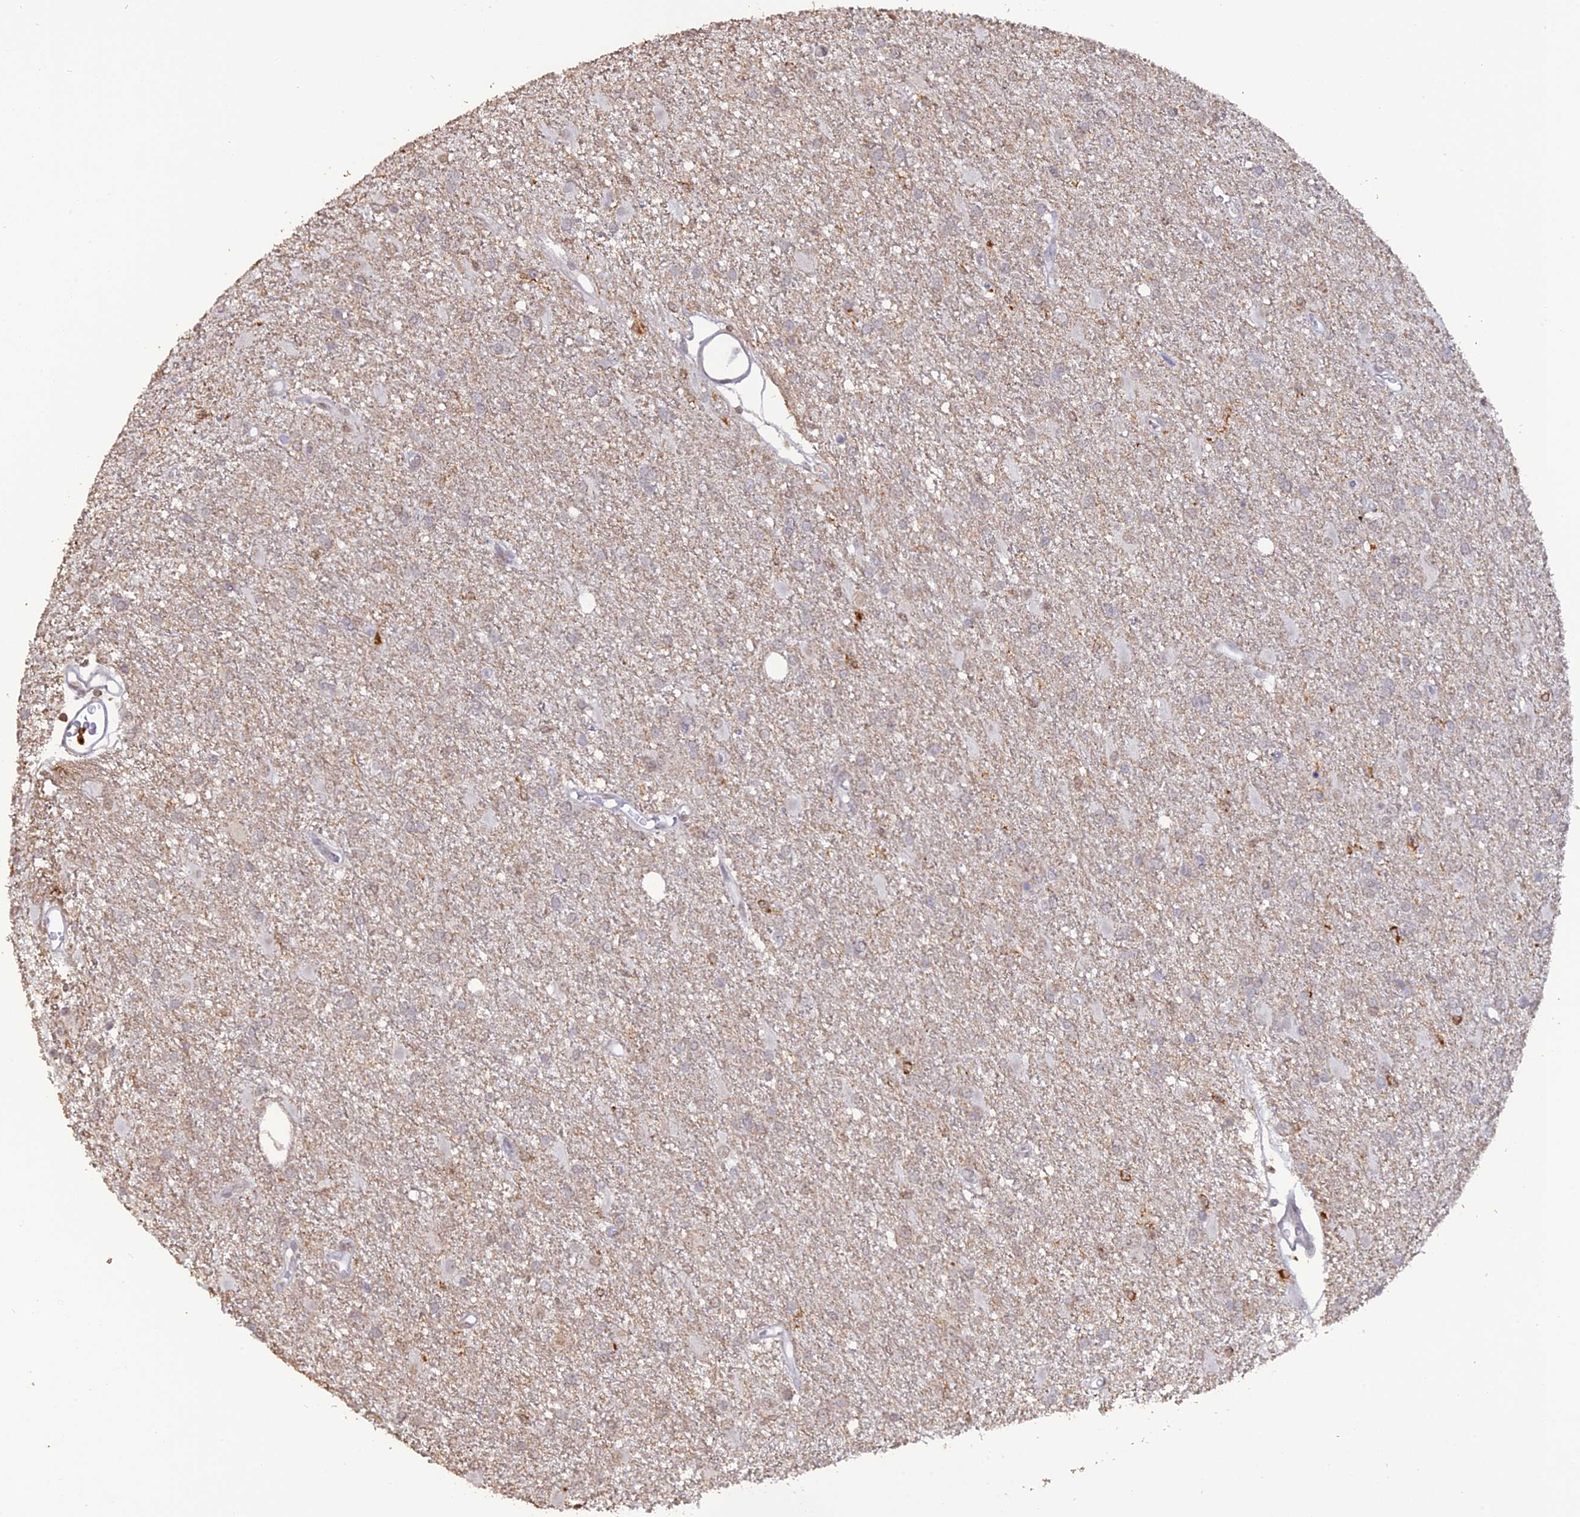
{"staining": {"intensity": "negative", "quantity": "none", "location": "none"}, "tissue": "glioma", "cell_type": "Tumor cells", "image_type": "cancer", "snomed": [{"axis": "morphology", "description": "Glioma, malignant, High grade"}, {"axis": "topography", "description": "Brain"}], "caption": "Malignant high-grade glioma stained for a protein using IHC demonstrates no expression tumor cells.", "gene": "APOBR", "patient": {"sex": "female", "age": 50}}